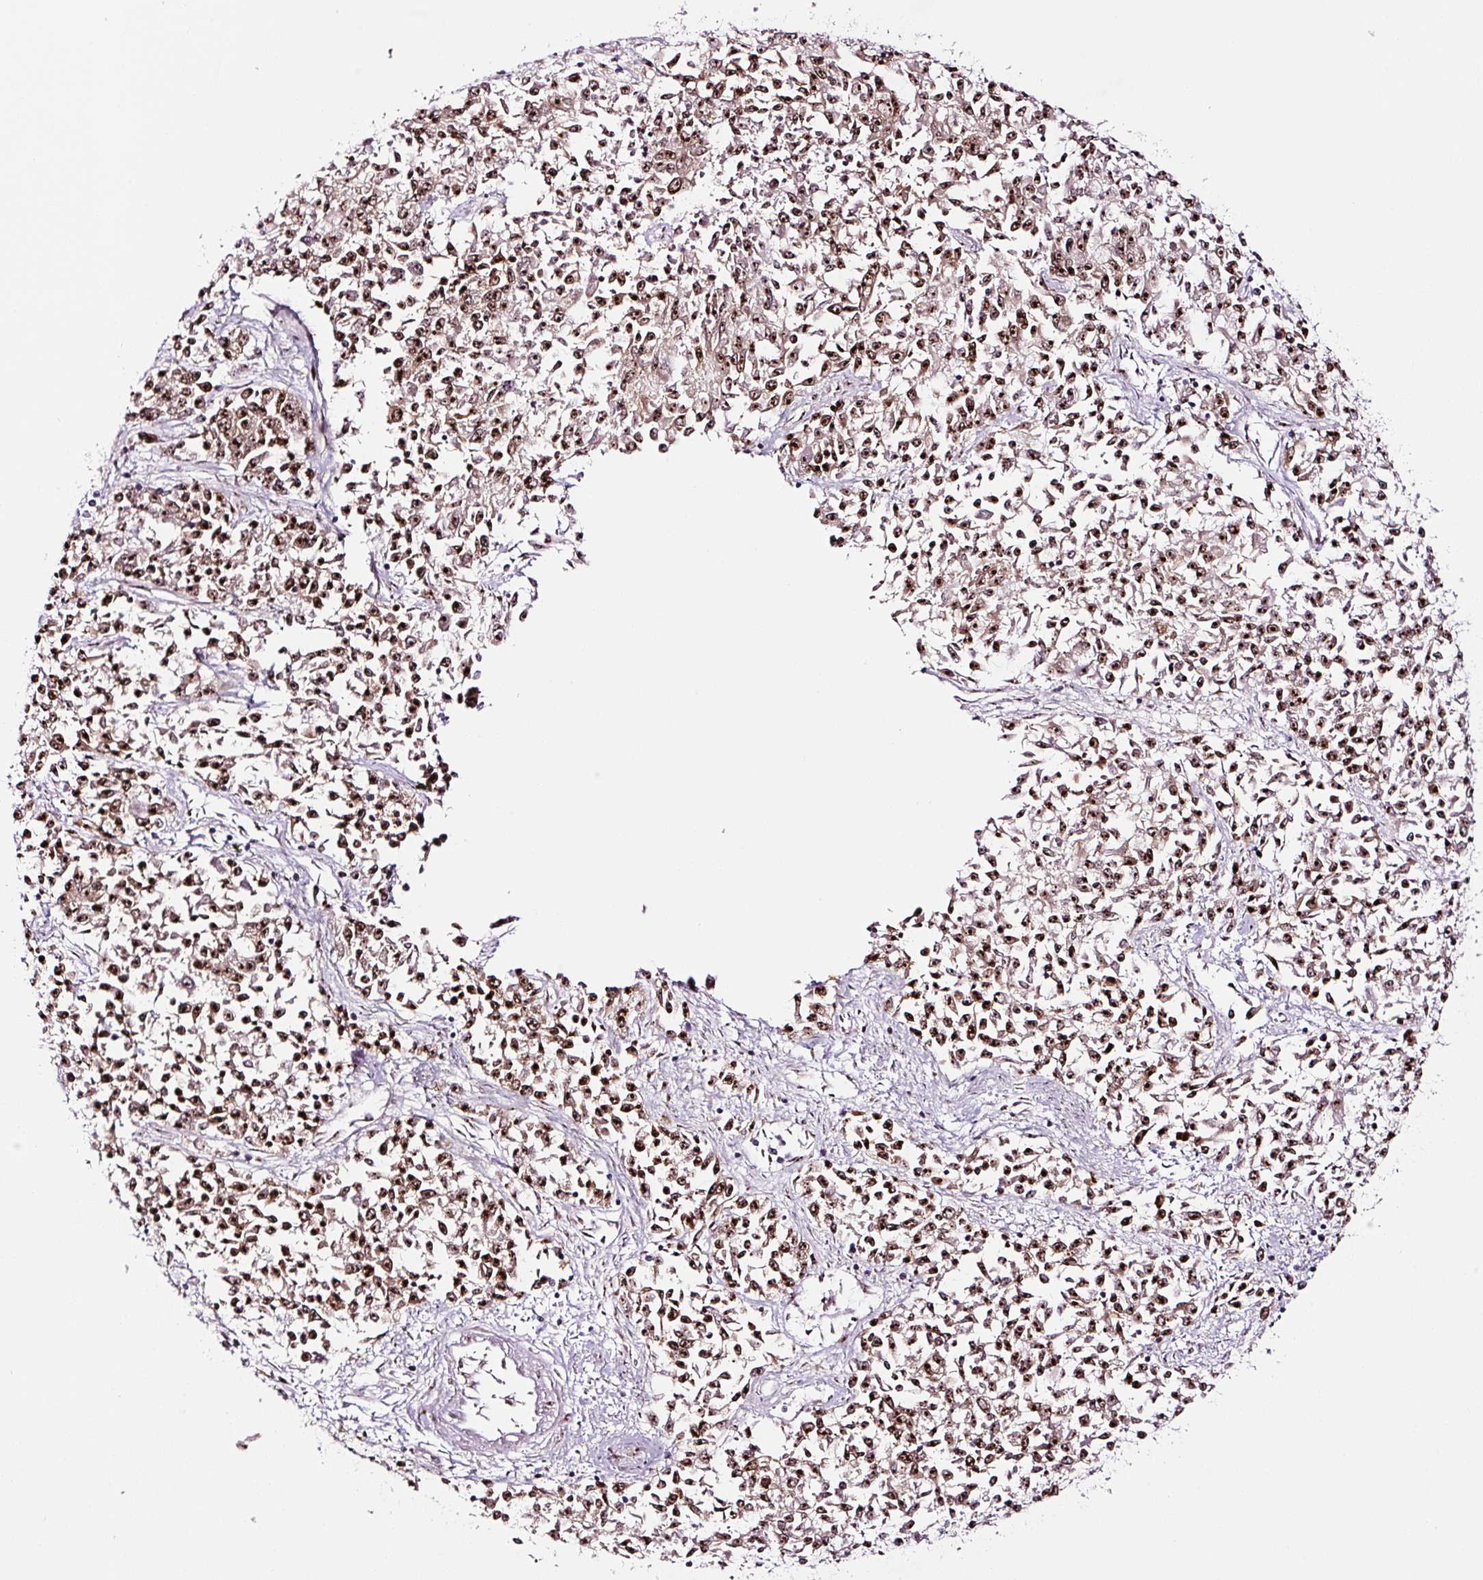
{"staining": {"intensity": "moderate", "quantity": ">75%", "location": "cytoplasmic/membranous,nuclear"}, "tissue": "endometrial cancer", "cell_type": "Tumor cells", "image_type": "cancer", "snomed": [{"axis": "morphology", "description": "Adenocarcinoma, NOS"}, {"axis": "topography", "description": "Endometrium"}], "caption": "Immunohistochemistry (IHC) (DAB) staining of human endometrial cancer exhibits moderate cytoplasmic/membranous and nuclear protein expression in about >75% of tumor cells.", "gene": "GNL3", "patient": {"sex": "female", "age": 50}}